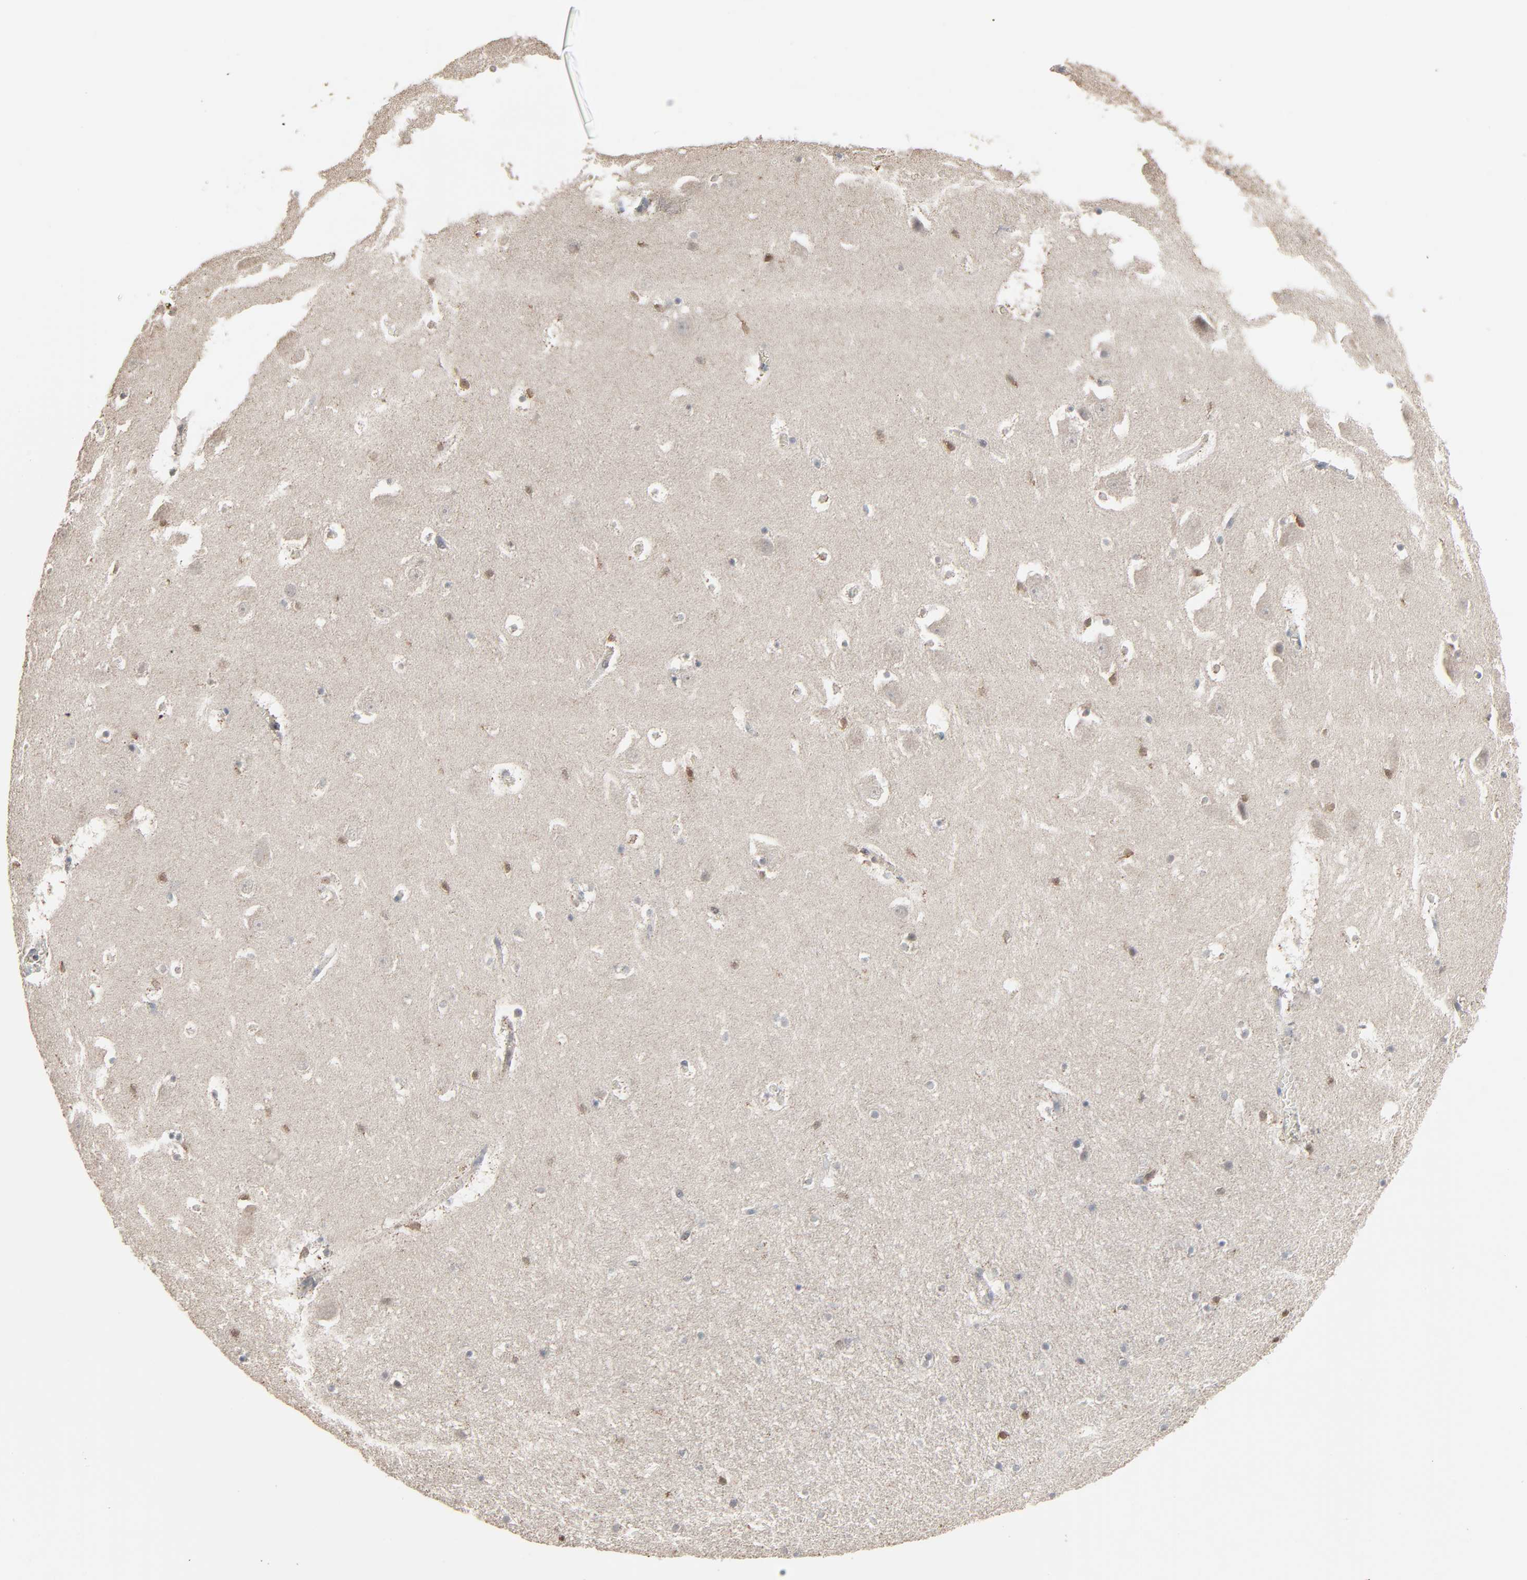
{"staining": {"intensity": "negative", "quantity": "none", "location": "none"}, "tissue": "hippocampus", "cell_type": "Glial cells", "image_type": "normal", "snomed": [{"axis": "morphology", "description": "Normal tissue, NOS"}, {"axis": "topography", "description": "Hippocampus"}], "caption": "The photomicrograph exhibits no significant expression in glial cells of hippocampus.", "gene": "DOCK8", "patient": {"sex": "male", "age": 45}}